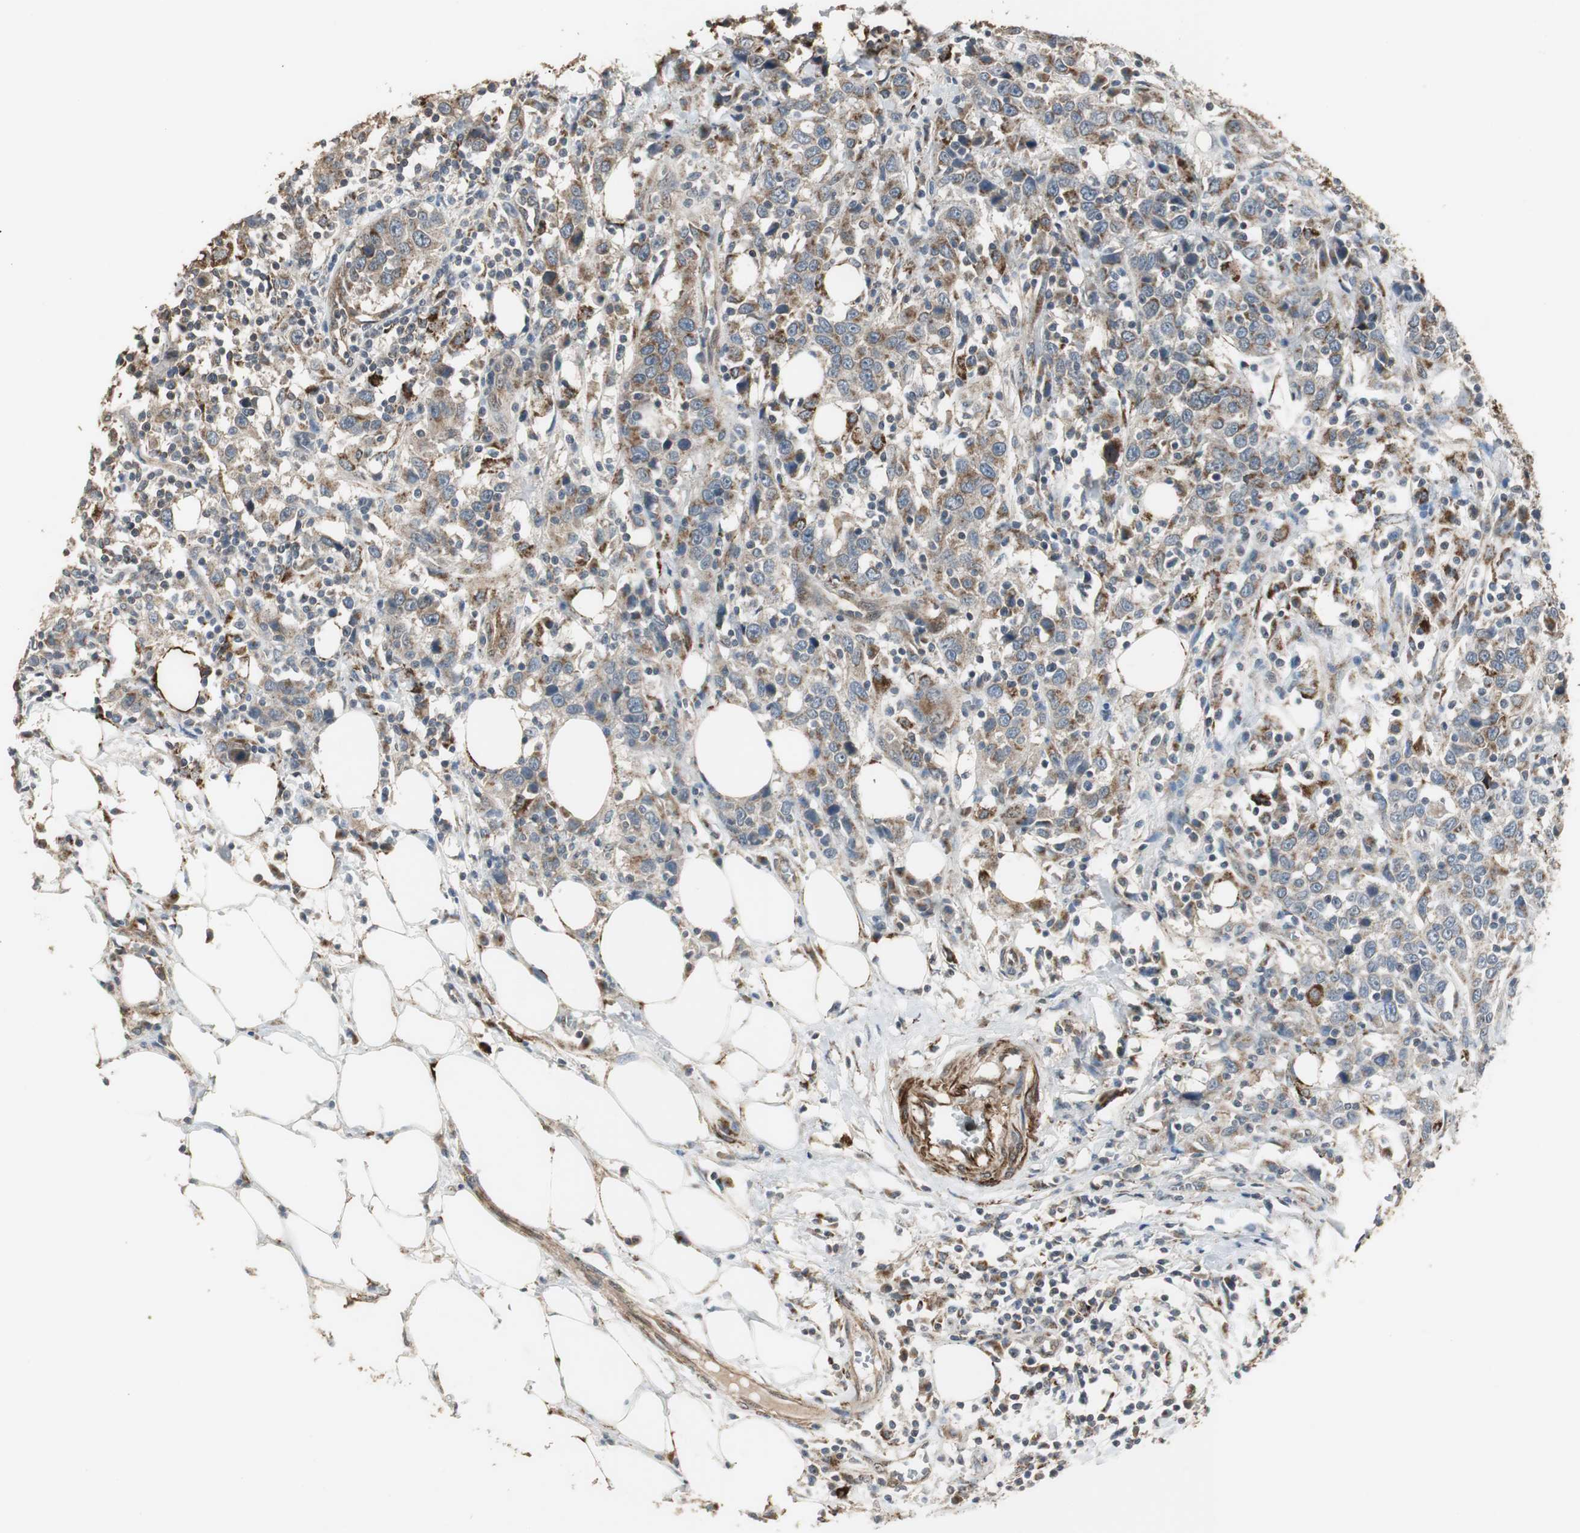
{"staining": {"intensity": "strong", "quantity": ">75%", "location": "cytoplasmic/membranous"}, "tissue": "urothelial cancer", "cell_type": "Tumor cells", "image_type": "cancer", "snomed": [{"axis": "morphology", "description": "Urothelial carcinoma, High grade"}, {"axis": "topography", "description": "Urinary bladder"}], "caption": "Urothelial cancer stained with a protein marker reveals strong staining in tumor cells.", "gene": "JTB", "patient": {"sex": "male", "age": 61}}